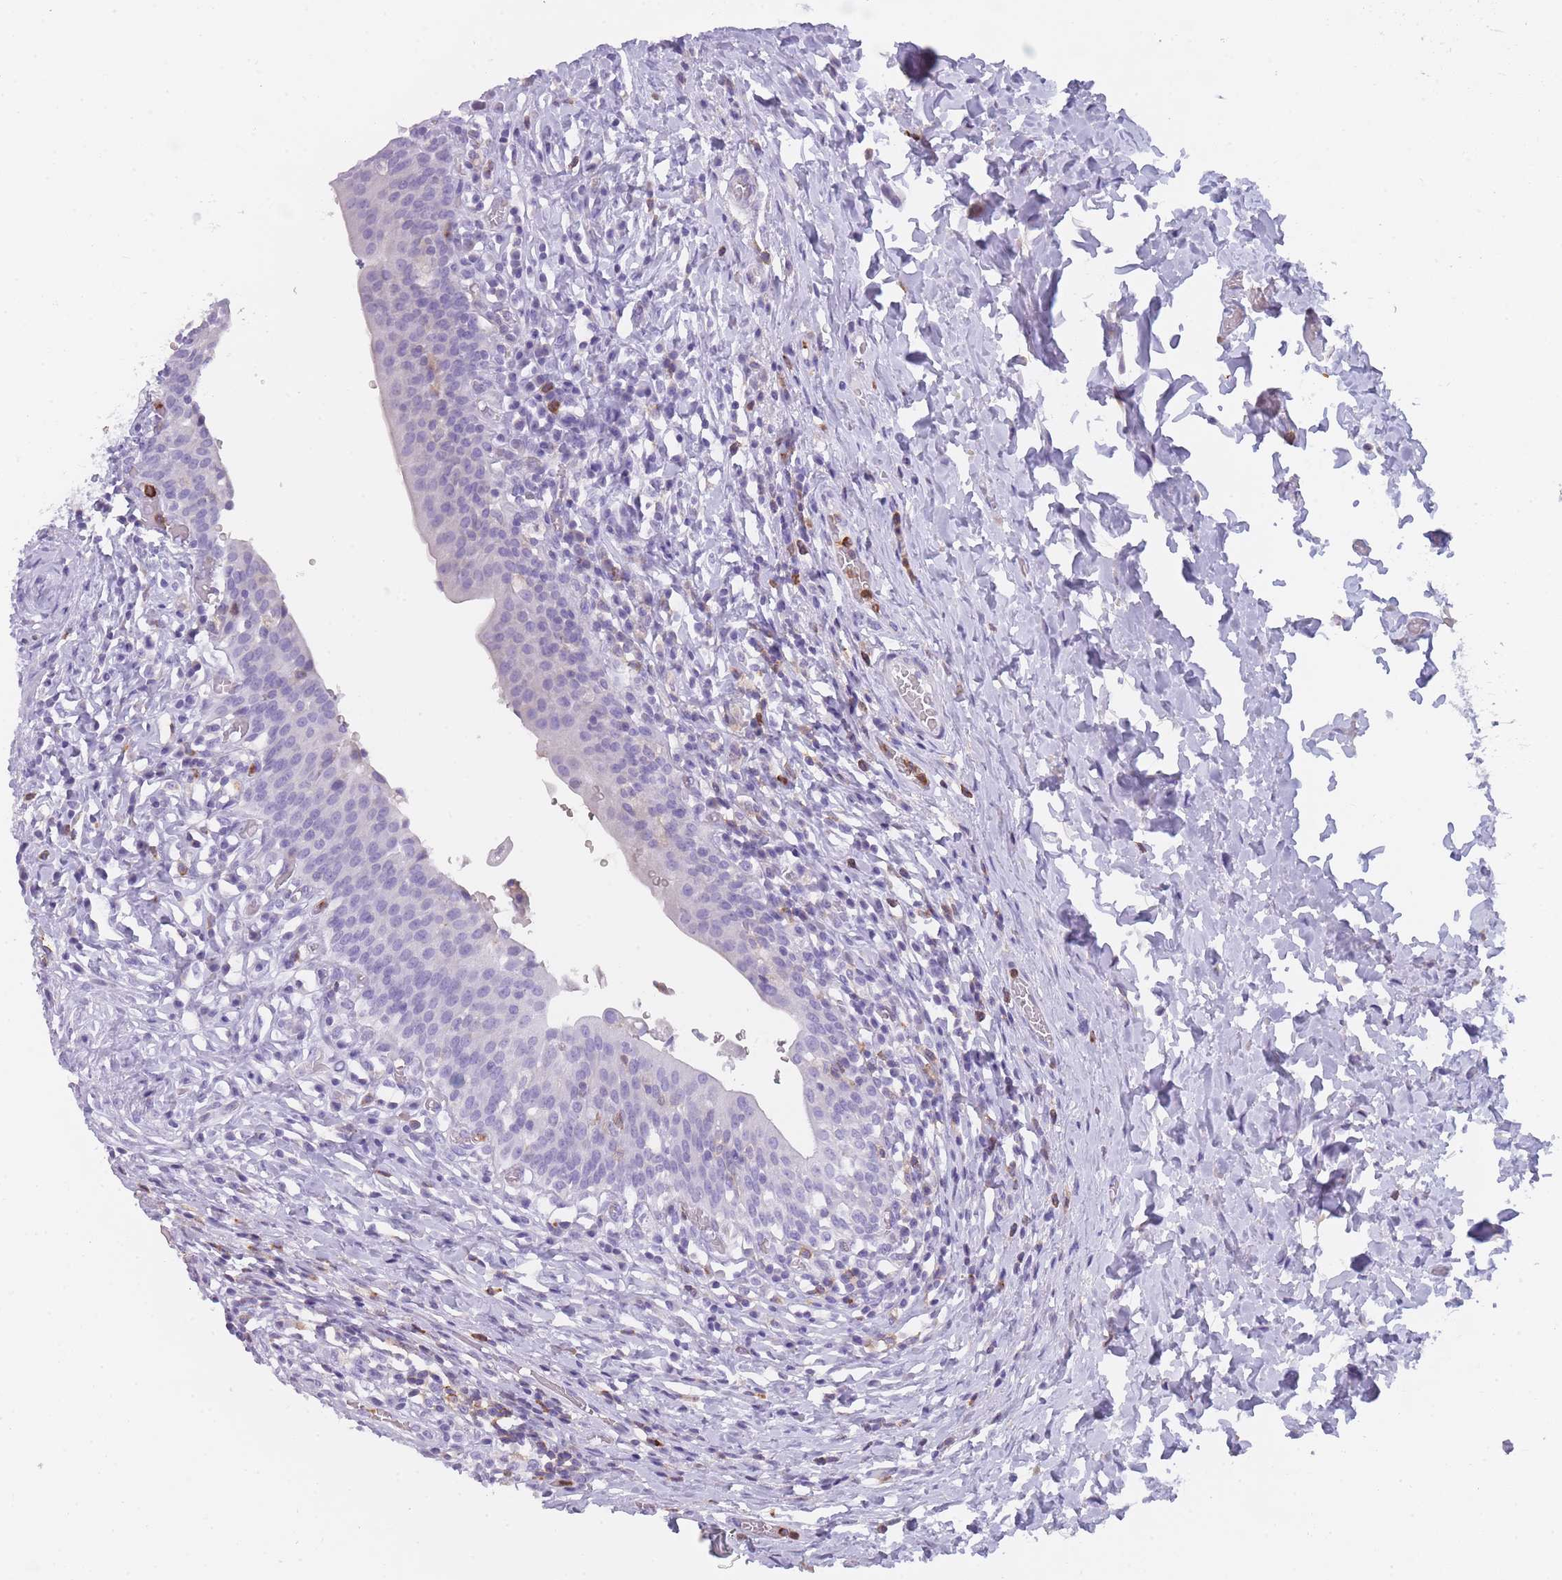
{"staining": {"intensity": "negative", "quantity": "none", "location": "none"}, "tissue": "urinary bladder", "cell_type": "Urothelial cells", "image_type": "normal", "snomed": [{"axis": "morphology", "description": "Normal tissue, NOS"}, {"axis": "morphology", "description": "Inflammation, NOS"}, {"axis": "topography", "description": "Urinary bladder"}], "caption": "Photomicrograph shows no significant protein staining in urothelial cells of benign urinary bladder.", "gene": "CR1L", "patient": {"sex": "male", "age": 64}}